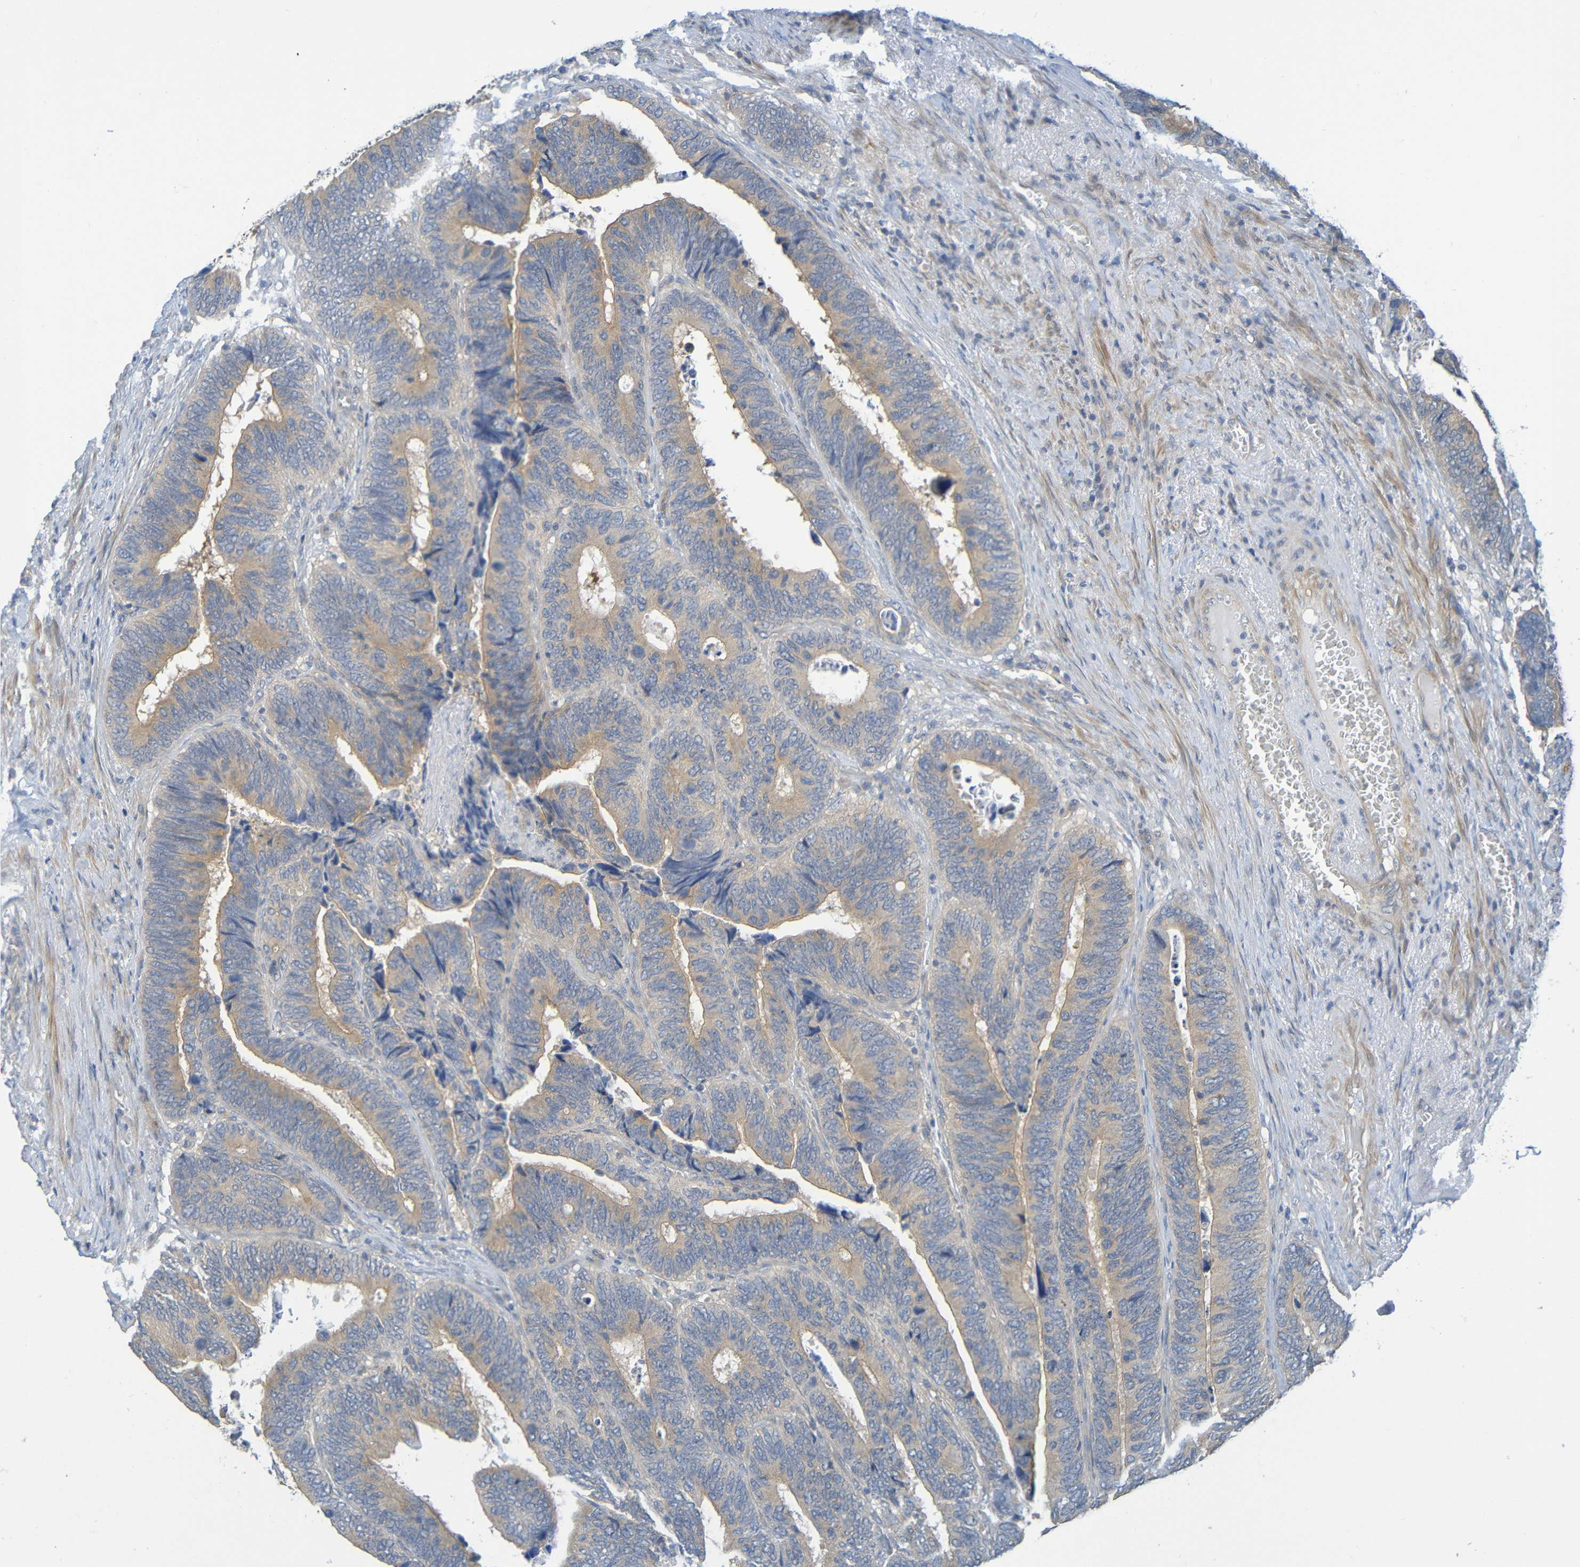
{"staining": {"intensity": "moderate", "quantity": ">75%", "location": "cytoplasmic/membranous"}, "tissue": "colorectal cancer", "cell_type": "Tumor cells", "image_type": "cancer", "snomed": [{"axis": "morphology", "description": "Adenocarcinoma, NOS"}, {"axis": "topography", "description": "Colon"}], "caption": "This is an image of immunohistochemistry (IHC) staining of colorectal cancer (adenocarcinoma), which shows moderate staining in the cytoplasmic/membranous of tumor cells.", "gene": "CYP4F2", "patient": {"sex": "male", "age": 72}}